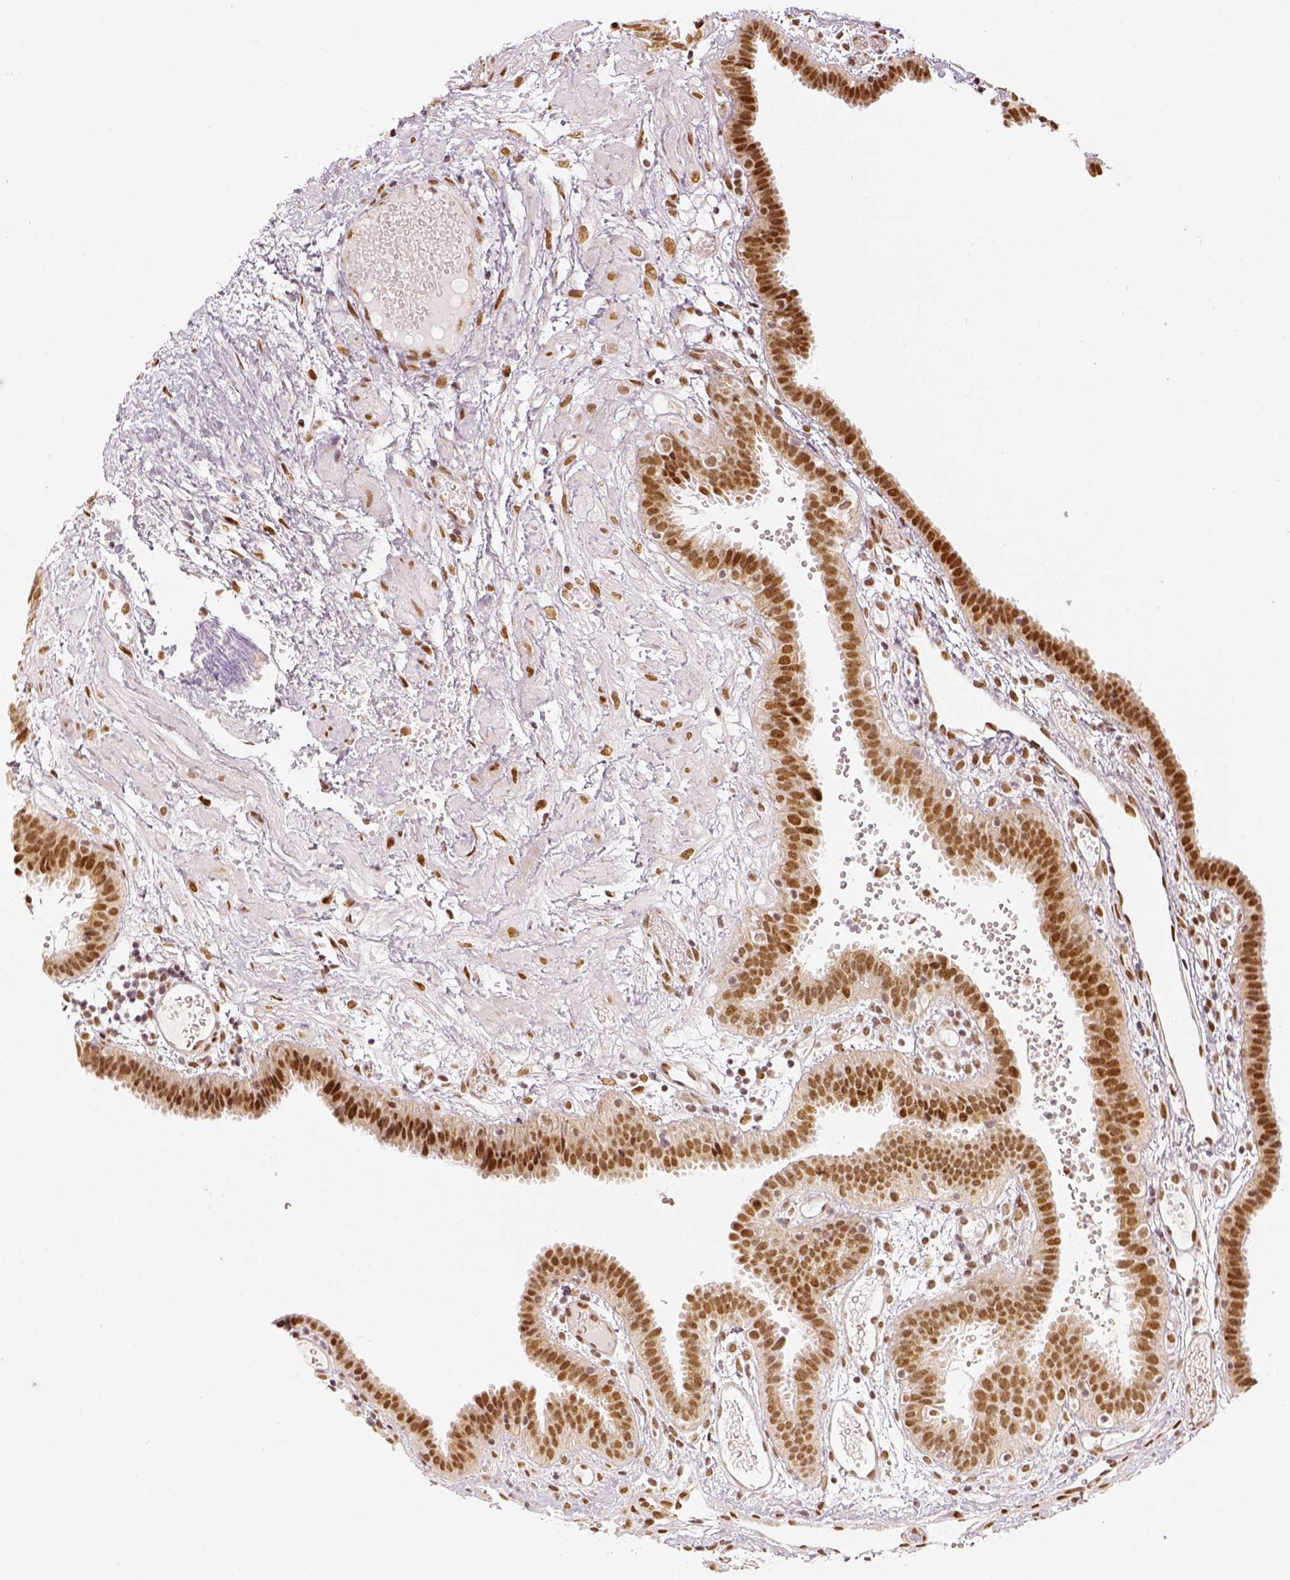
{"staining": {"intensity": "moderate", "quantity": ">75%", "location": "nuclear"}, "tissue": "fallopian tube", "cell_type": "Glandular cells", "image_type": "normal", "snomed": [{"axis": "morphology", "description": "Normal tissue, NOS"}, {"axis": "topography", "description": "Fallopian tube"}], "caption": "IHC of unremarkable human fallopian tube exhibits medium levels of moderate nuclear positivity in about >75% of glandular cells.", "gene": "KDM5B", "patient": {"sex": "female", "age": 37}}